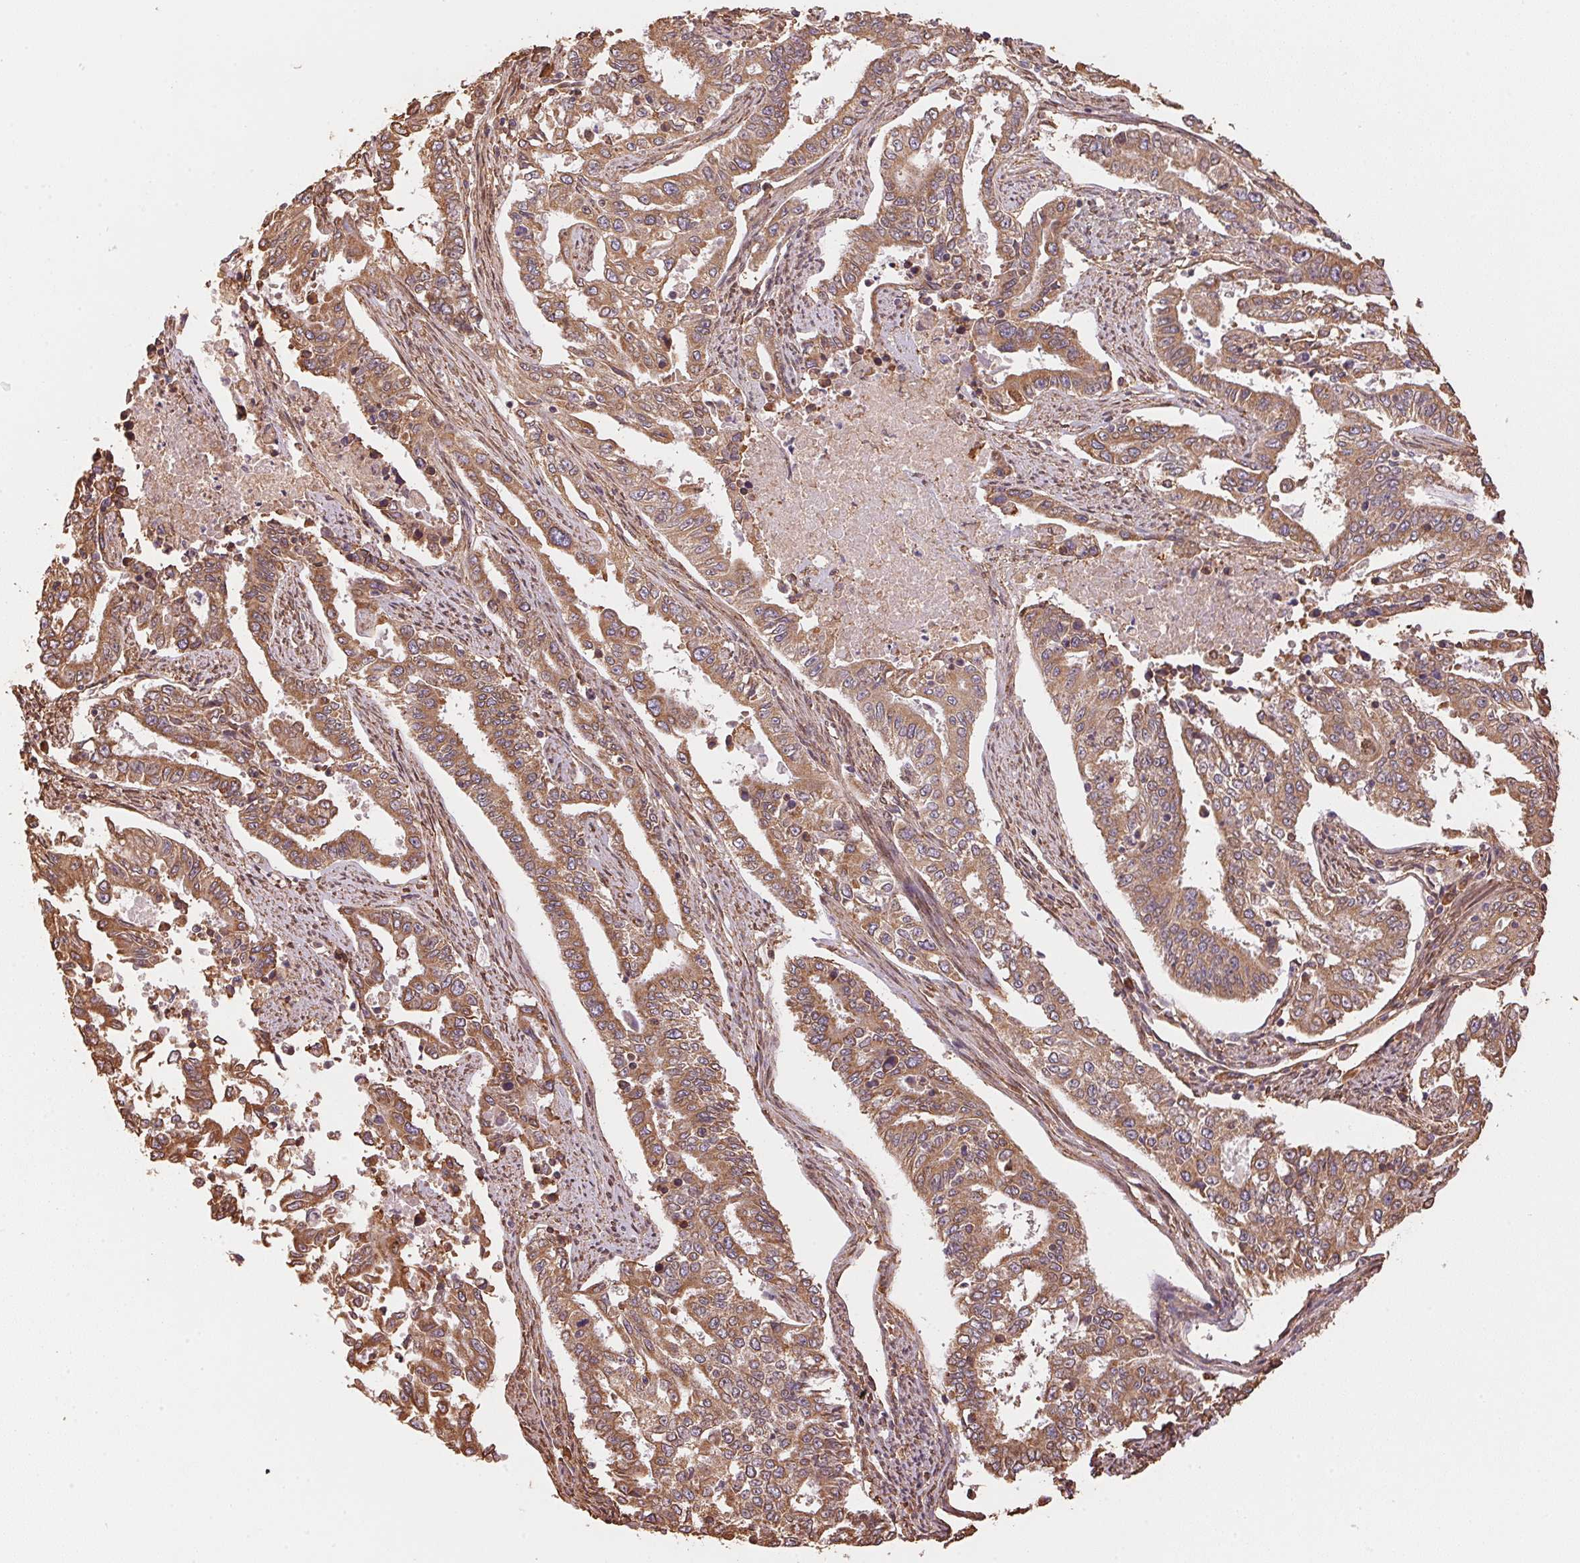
{"staining": {"intensity": "moderate", "quantity": ">75%", "location": "cytoplasmic/membranous"}, "tissue": "endometrial cancer", "cell_type": "Tumor cells", "image_type": "cancer", "snomed": [{"axis": "morphology", "description": "Adenocarcinoma, NOS"}, {"axis": "topography", "description": "Uterus"}], "caption": "Tumor cells reveal medium levels of moderate cytoplasmic/membranous positivity in about >75% of cells in endometrial cancer (adenocarcinoma). Nuclei are stained in blue.", "gene": "C6orf163", "patient": {"sex": "female", "age": 59}}